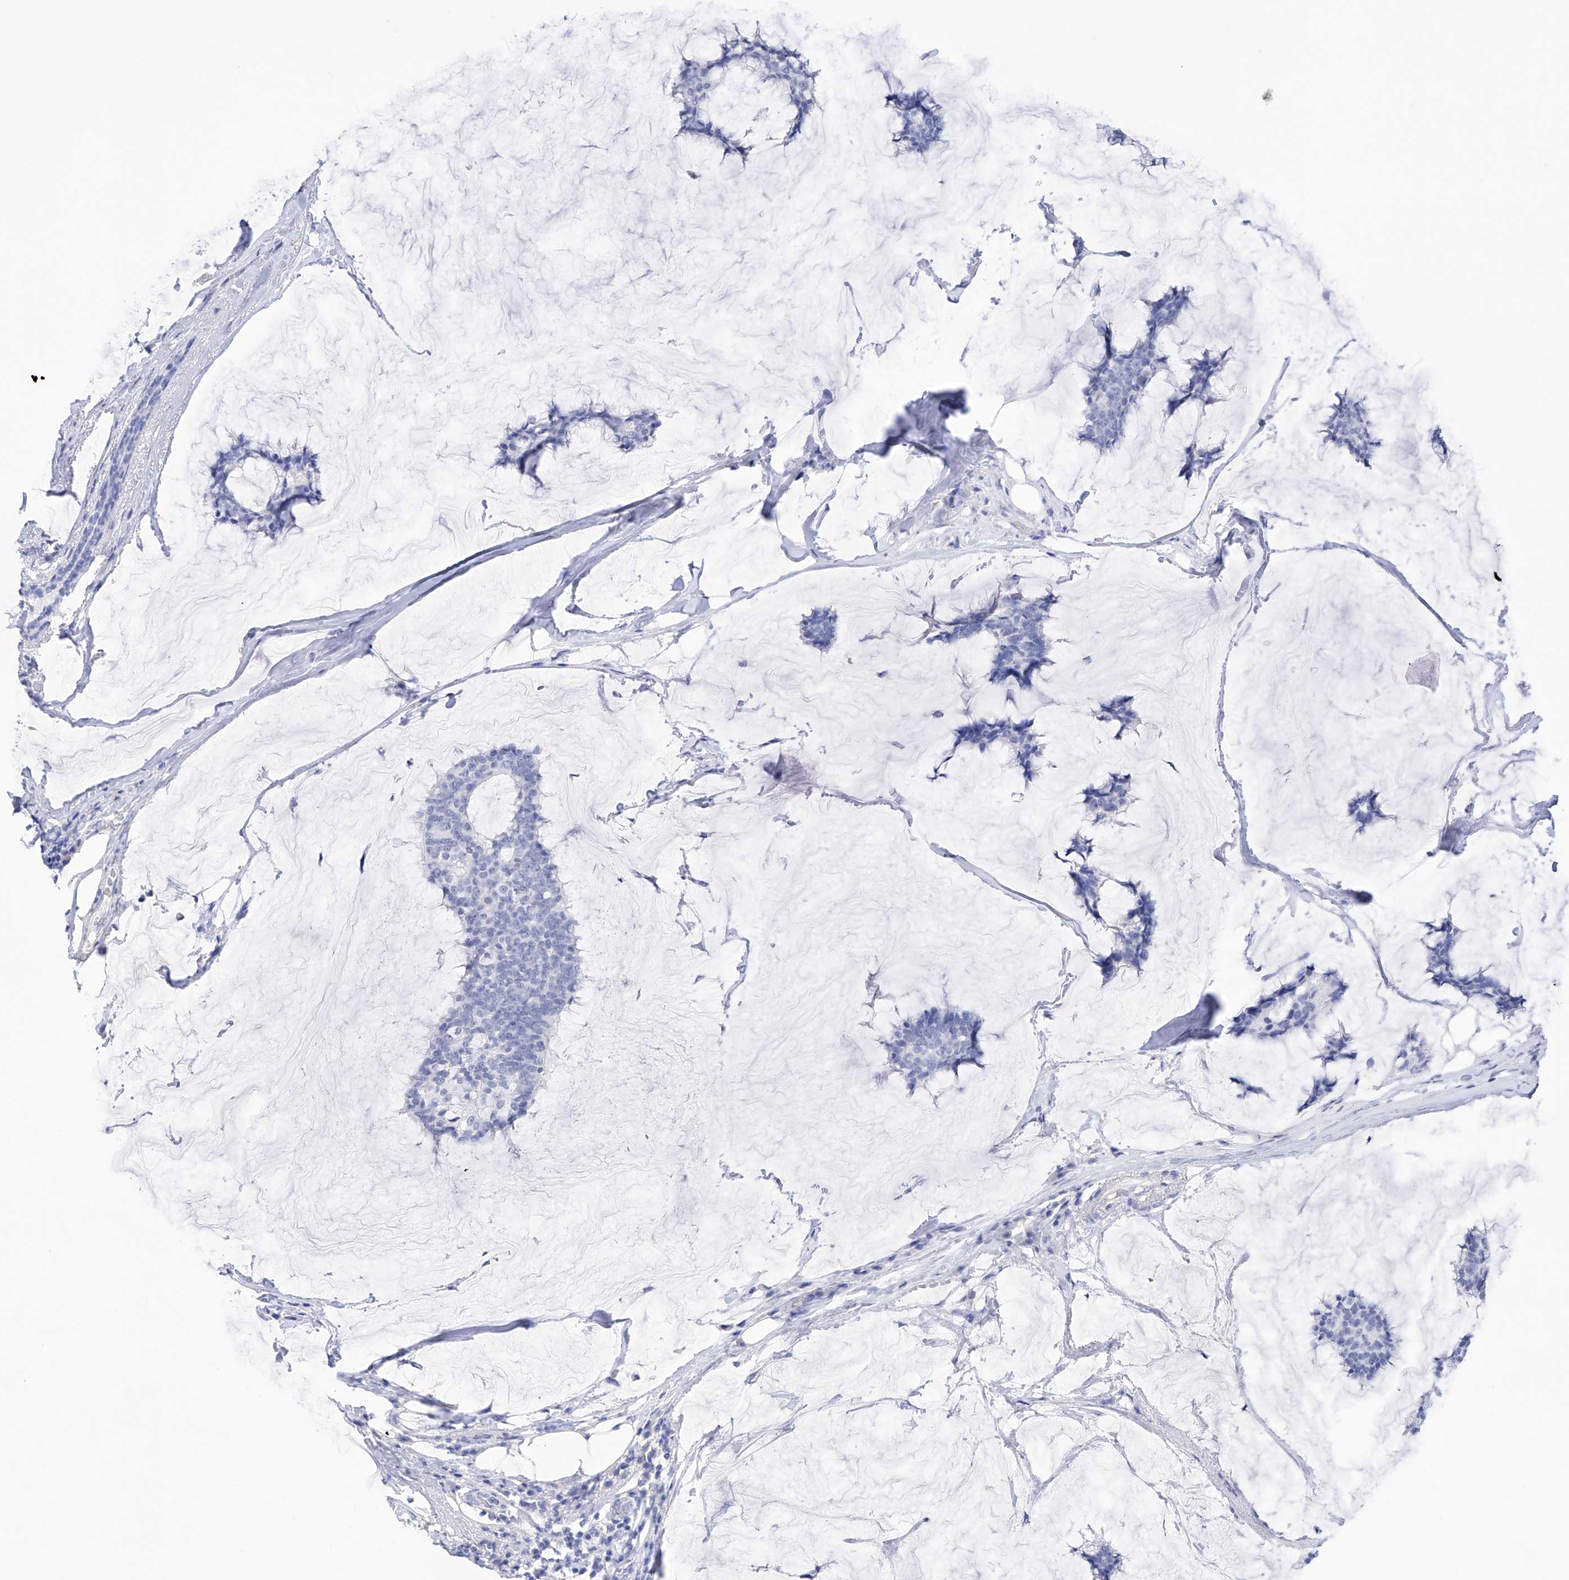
{"staining": {"intensity": "negative", "quantity": "none", "location": "none"}, "tissue": "breast cancer", "cell_type": "Tumor cells", "image_type": "cancer", "snomed": [{"axis": "morphology", "description": "Duct carcinoma"}, {"axis": "topography", "description": "Breast"}], "caption": "Immunohistochemistry histopathology image of breast cancer stained for a protein (brown), which exhibits no staining in tumor cells. (DAB (3,3'-diaminobenzidine) immunohistochemistry (IHC) with hematoxylin counter stain).", "gene": "FLG", "patient": {"sex": "female", "age": 93}}